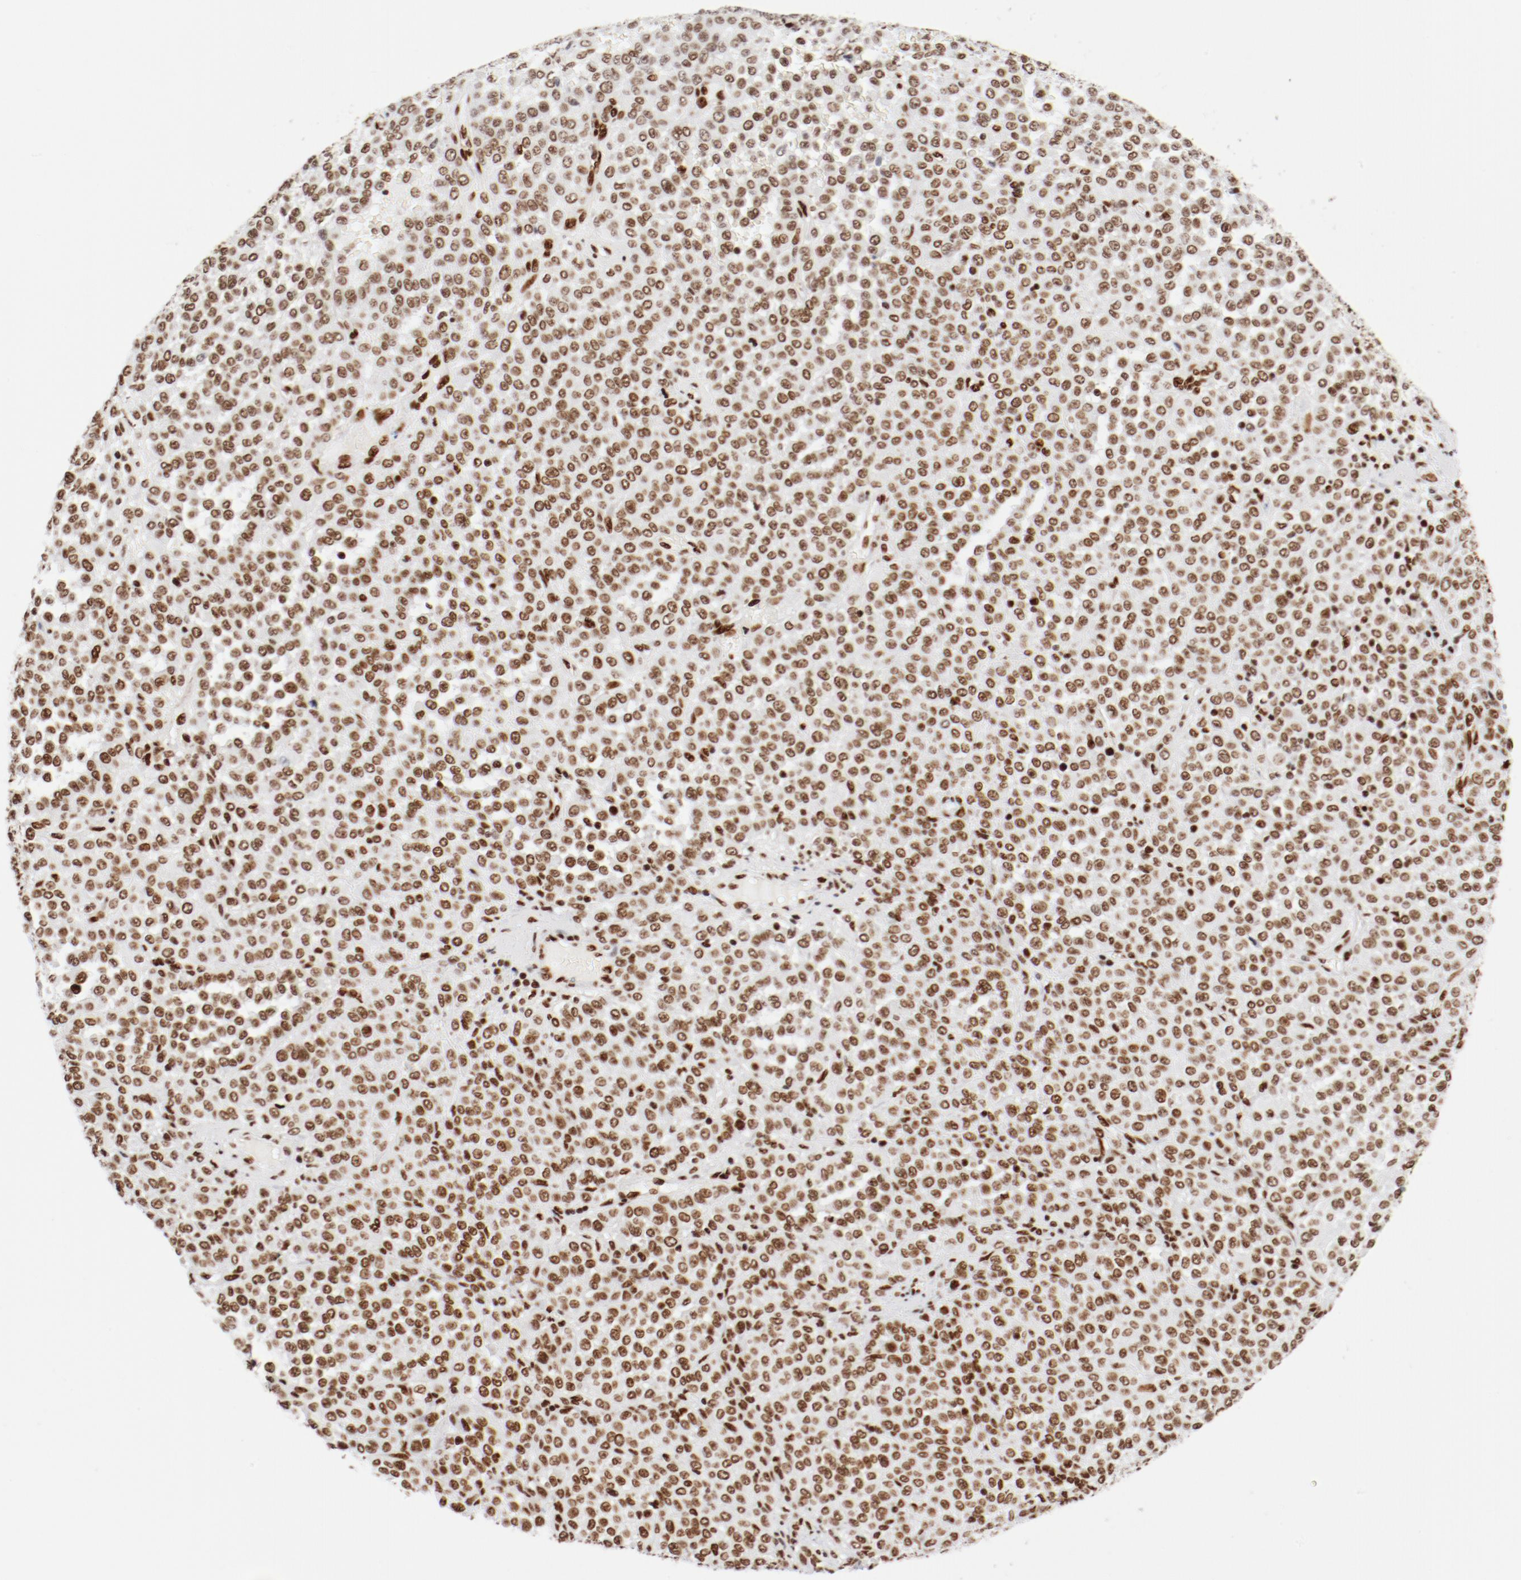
{"staining": {"intensity": "moderate", "quantity": ">75%", "location": "nuclear"}, "tissue": "melanoma", "cell_type": "Tumor cells", "image_type": "cancer", "snomed": [{"axis": "morphology", "description": "Malignant melanoma, Metastatic site"}, {"axis": "topography", "description": "Pancreas"}], "caption": "Human malignant melanoma (metastatic site) stained for a protein (brown) demonstrates moderate nuclear positive staining in approximately >75% of tumor cells.", "gene": "CTBP1", "patient": {"sex": "female", "age": 30}}